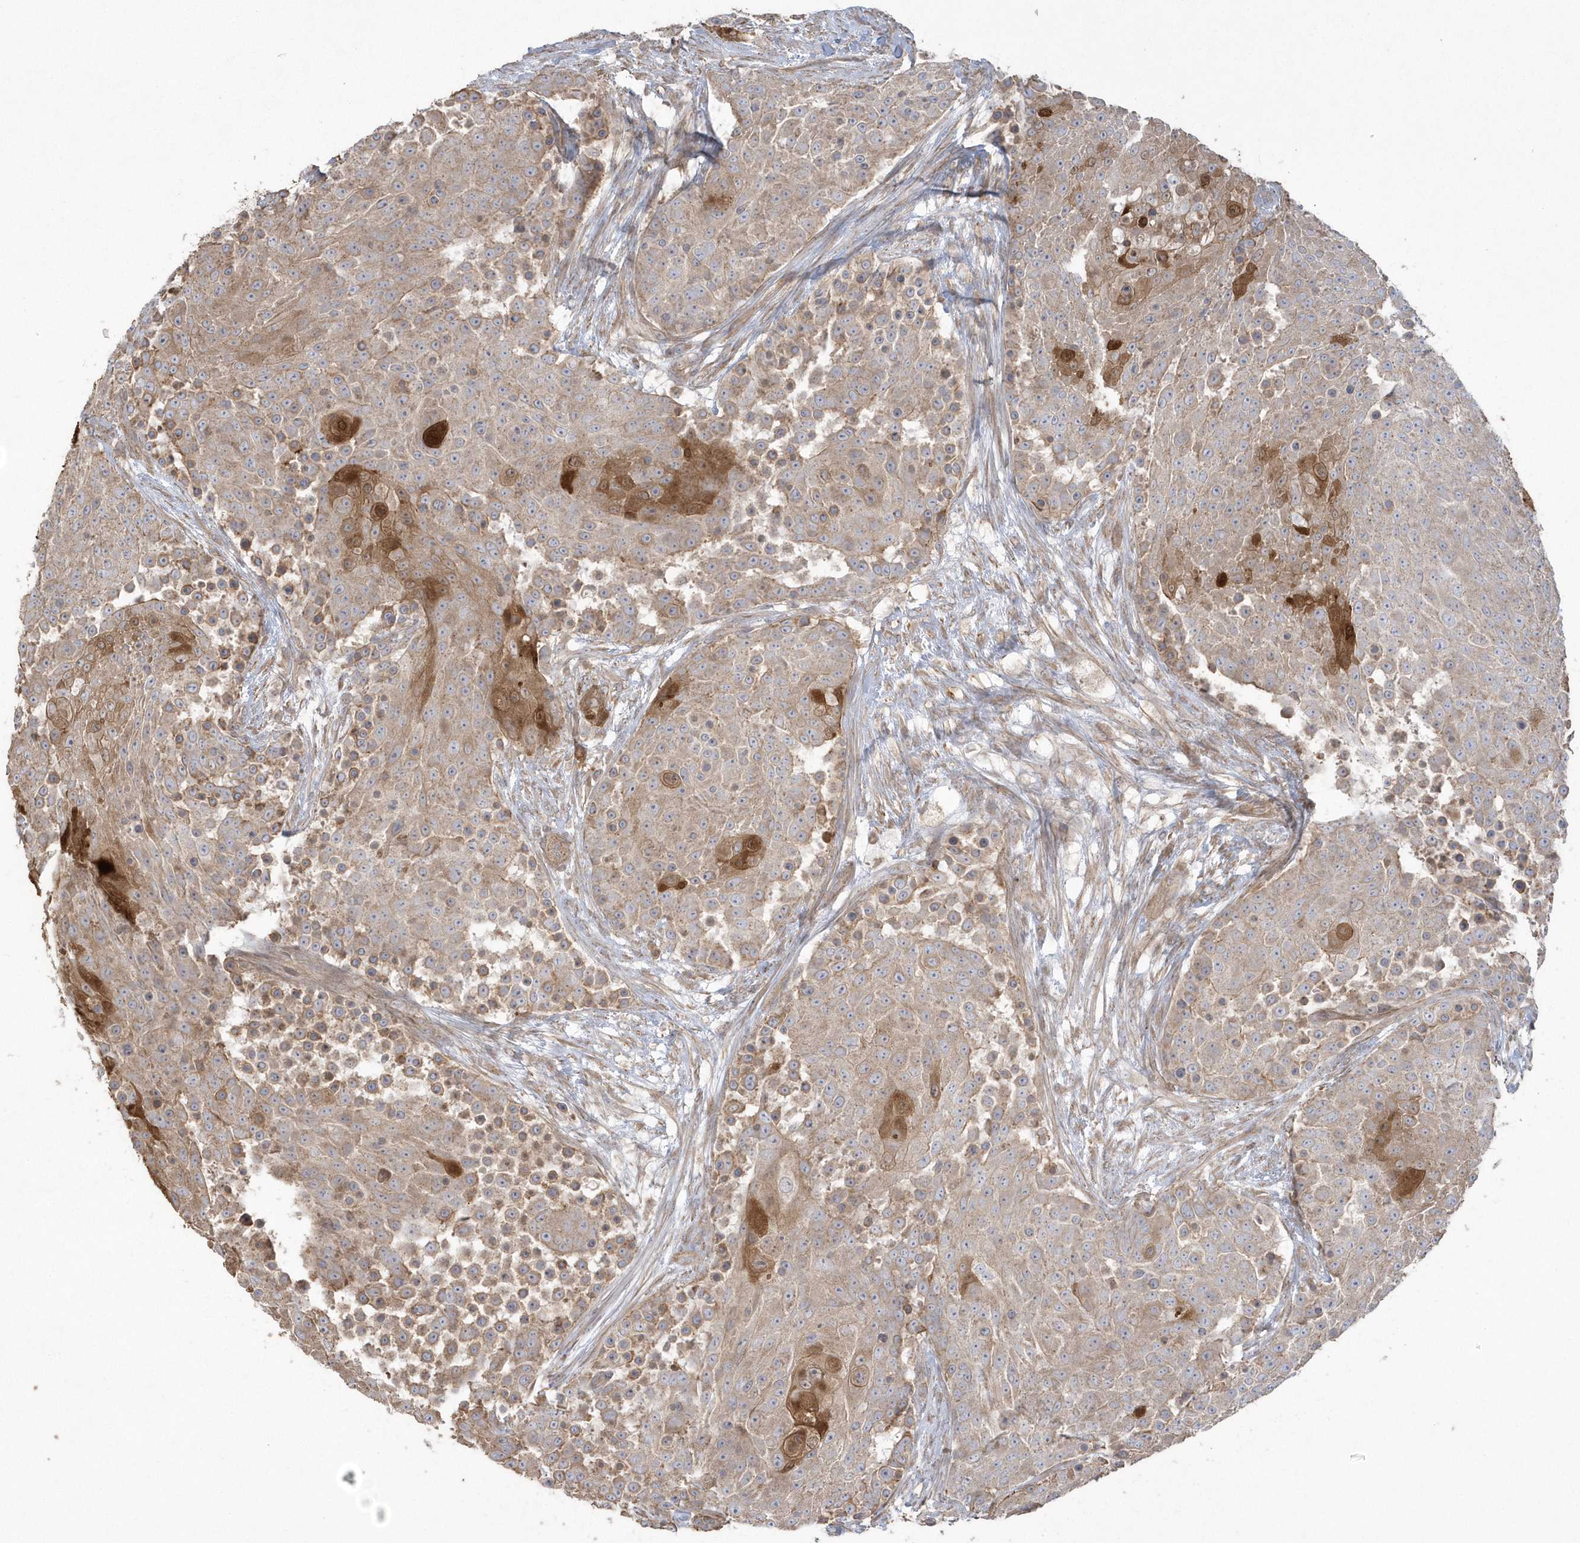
{"staining": {"intensity": "strong", "quantity": "<25%", "location": "cytoplasmic/membranous"}, "tissue": "urothelial cancer", "cell_type": "Tumor cells", "image_type": "cancer", "snomed": [{"axis": "morphology", "description": "Urothelial carcinoma, High grade"}, {"axis": "topography", "description": "Urinary bladder"}], "caption": "This is an image of IHC staining of urothelial cancer, which shows strong expression in the cytoplasmic/membranous of tumor cells.", "gene": "ARMC8", "patient": {"sex": "female", "age": 63}}